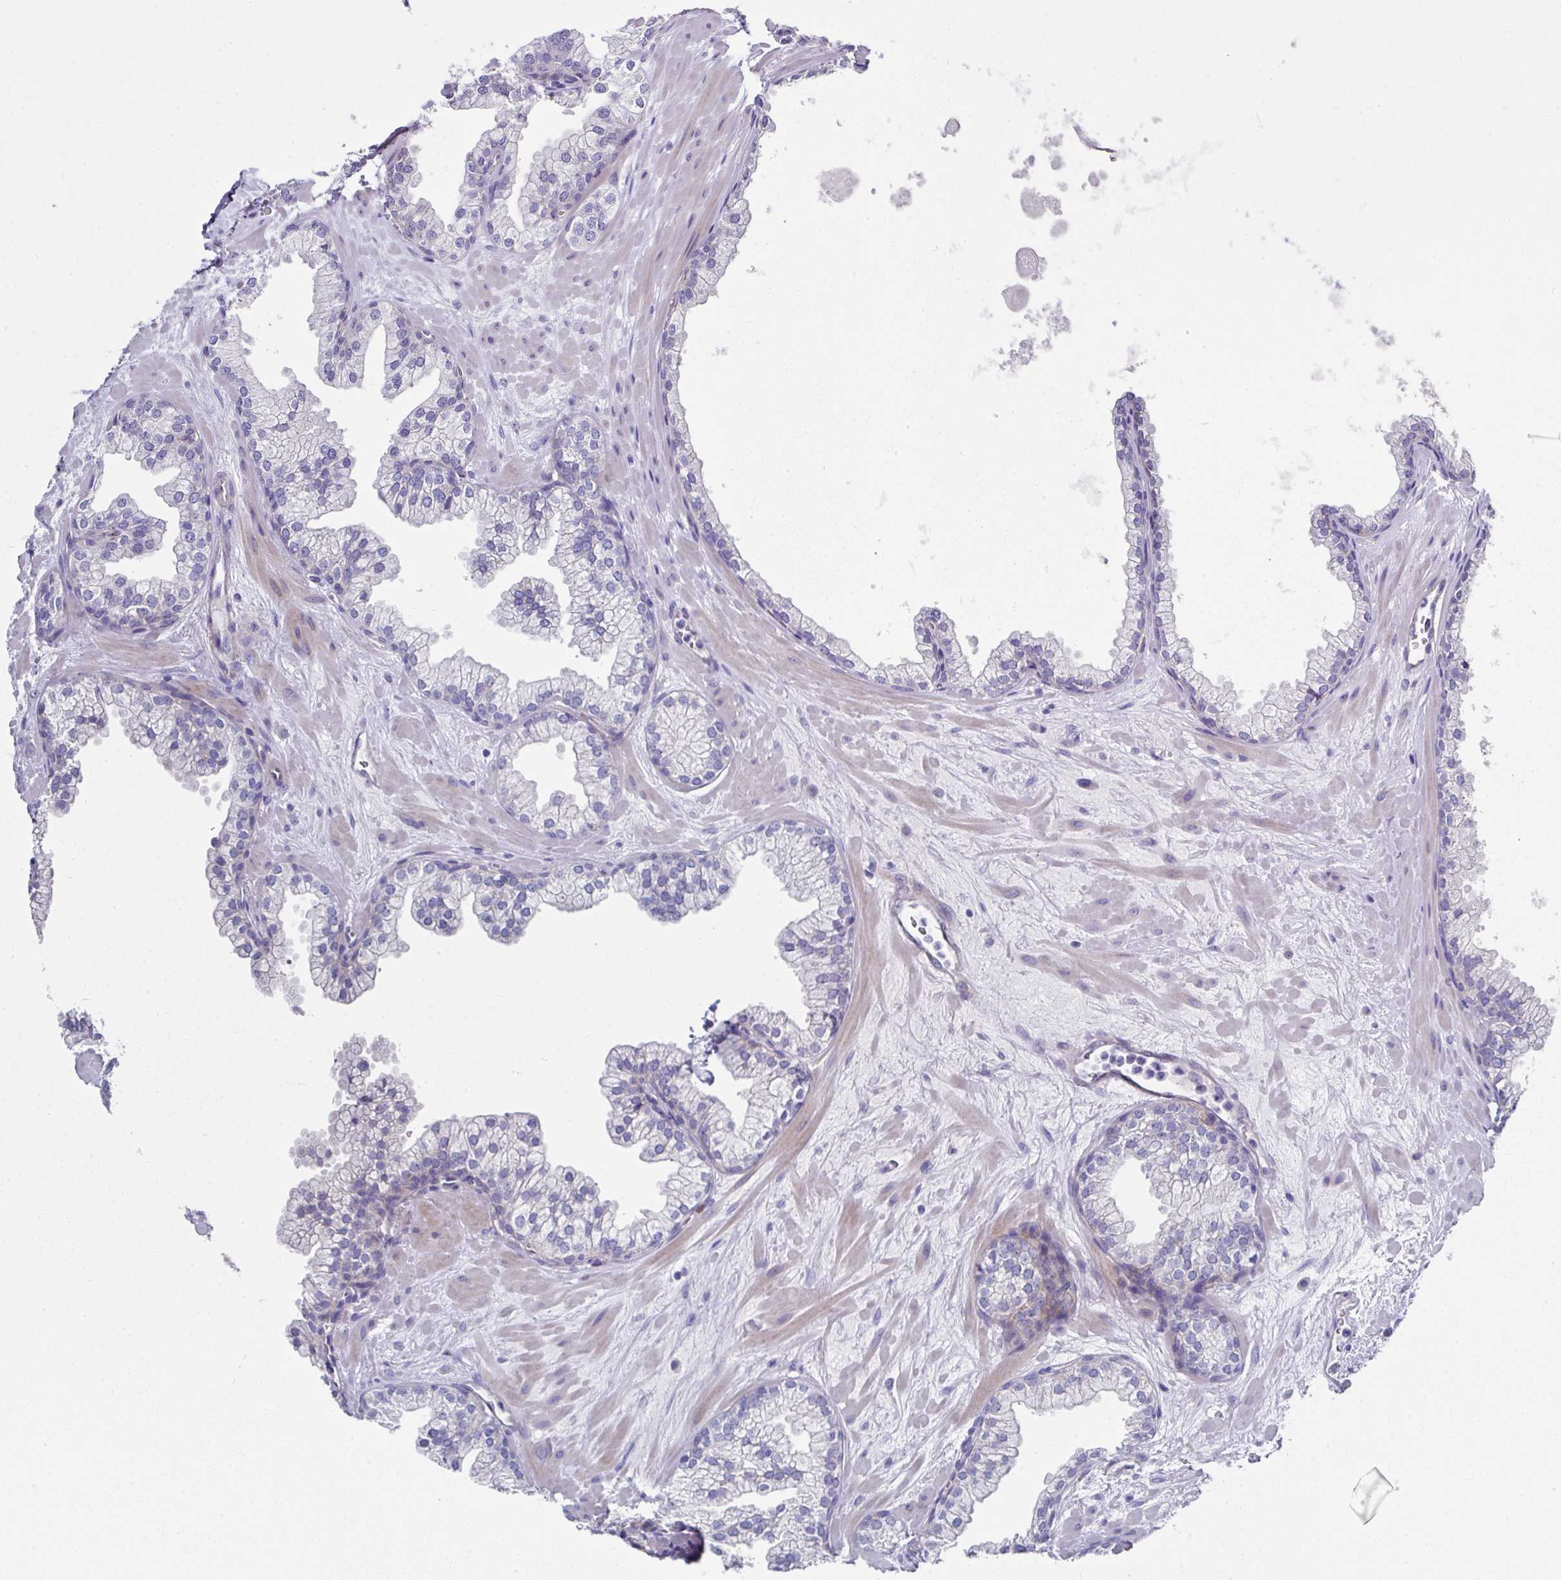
{"staining": {"intensity": "strong", "quantity": "<25%", "location": "cytoplasmic/membranous"}, "tissue": "prostate", "cell_type": "Glandular cells", "image_type": "normal", "snomed": [{"axis": "morphology", "description": "Normal tissue, NOS"}, {"axis": "topography", "description": "Prostate"}, {"axis": "topography", "description": "Peripheral nerve tissue"}], "caption": "Benign prostate displays strong cytoplasmic/membranous expression in about <25% of glandular cells.", "gene": "CLDN1", "patient": {"sex": "male", "age": 61}}